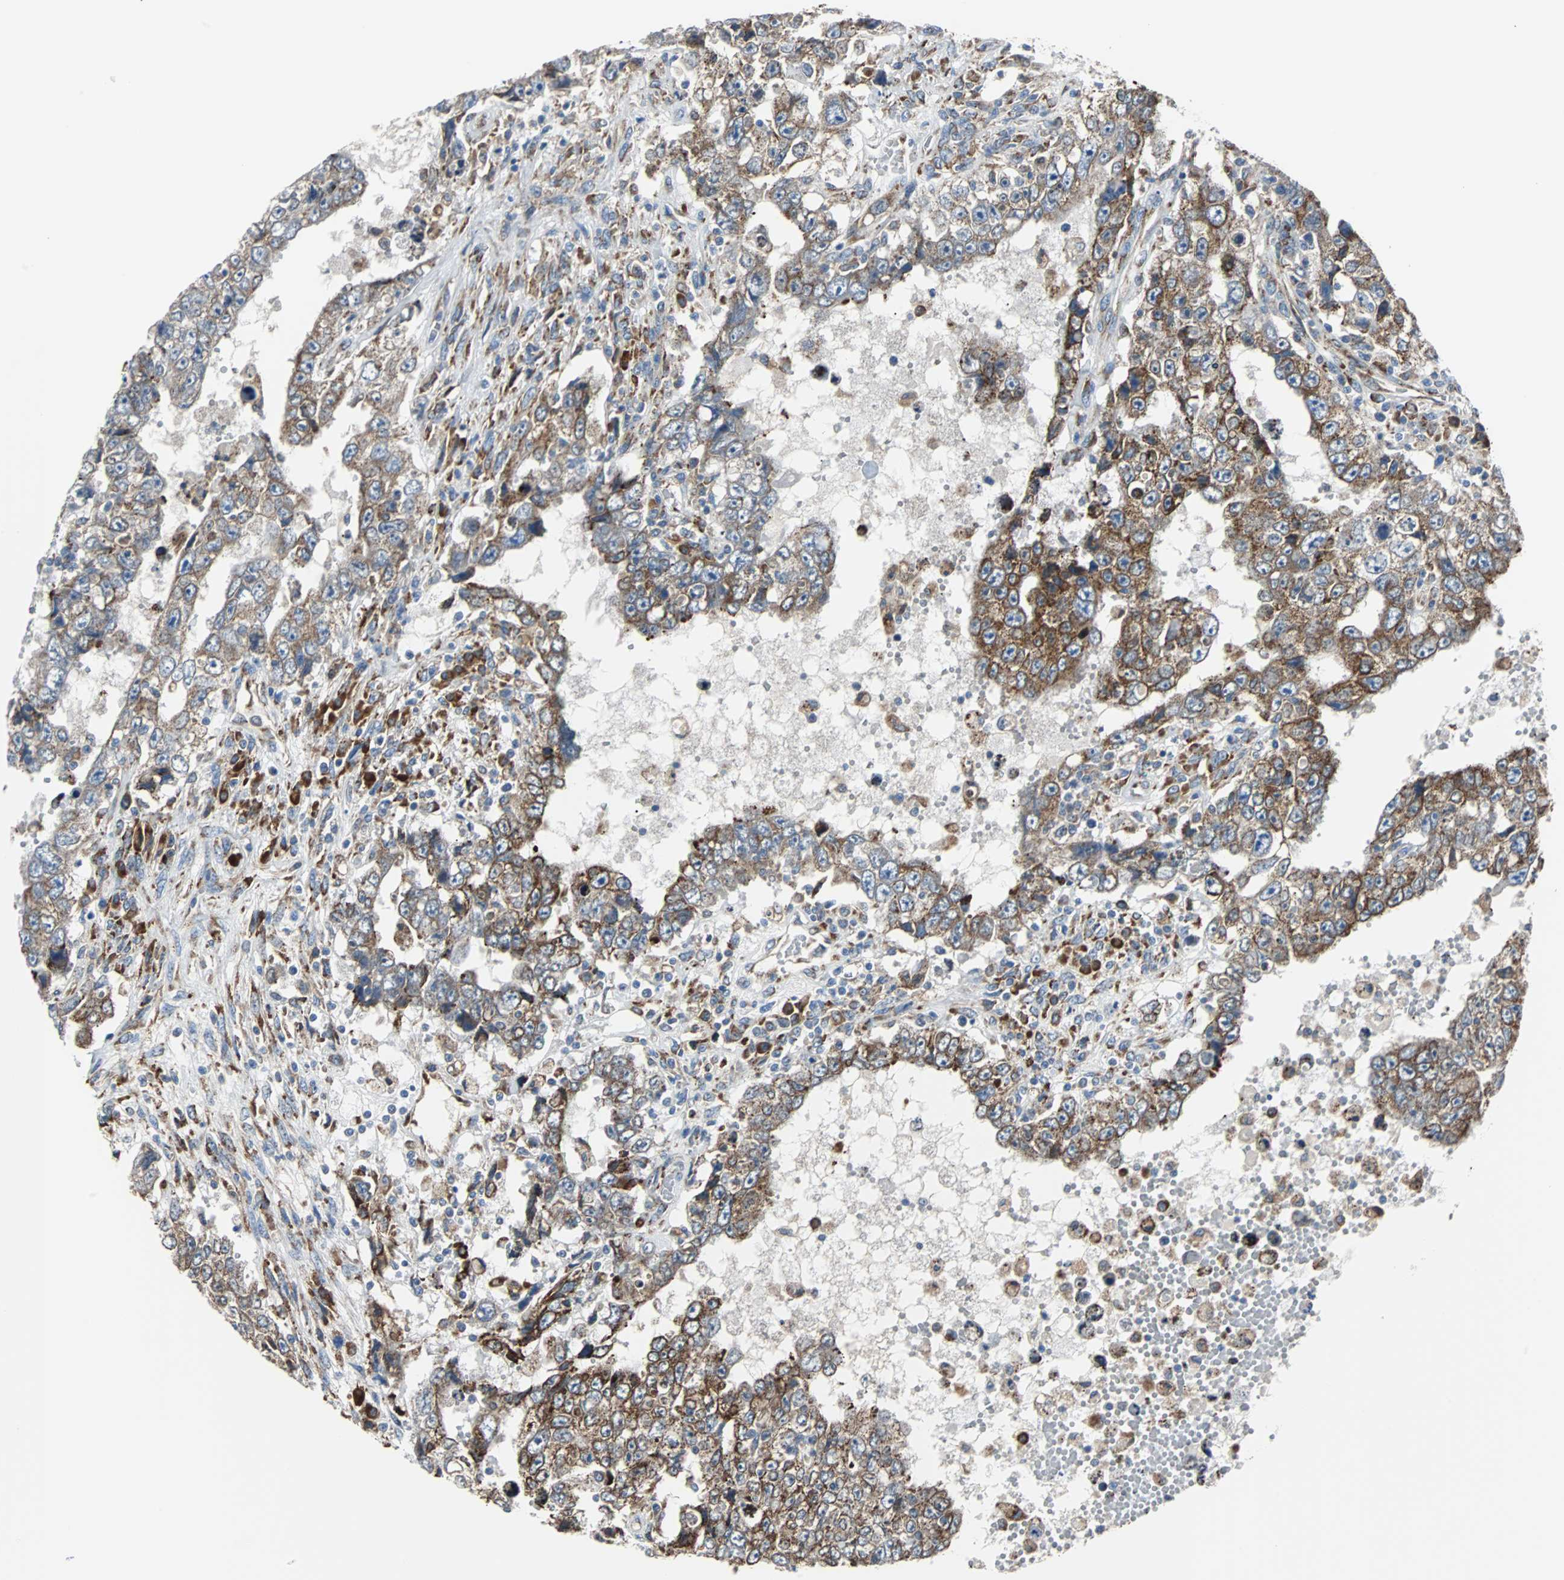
{"staining": {"intensity": "moderate", "quantity": ">75%", "location": "cytoplasmic/membranous"}, "tissue": "testis cancer", "cell_type": "Tumor cells", "image_type": "cancer", "snomed": [{"axis": "morphology", "description": "Carcinoma, Embryonal, NOS"}, {"axis": "topography", "description": "Testis"}], "caption": "Immunohistochemistry image of neoplastic tissue: testis cancer (embryonal carcinoma) stained using immunohistochemistry (IHC) exhibits medium levels of moderate protein expression localized specifically in the cytoplasmic/membranous of tumor cells, appearing as a cytoplasmic/membranous brown color.", "gene": "PDIA4", "patient": {"sex": "male", "age": 26}}